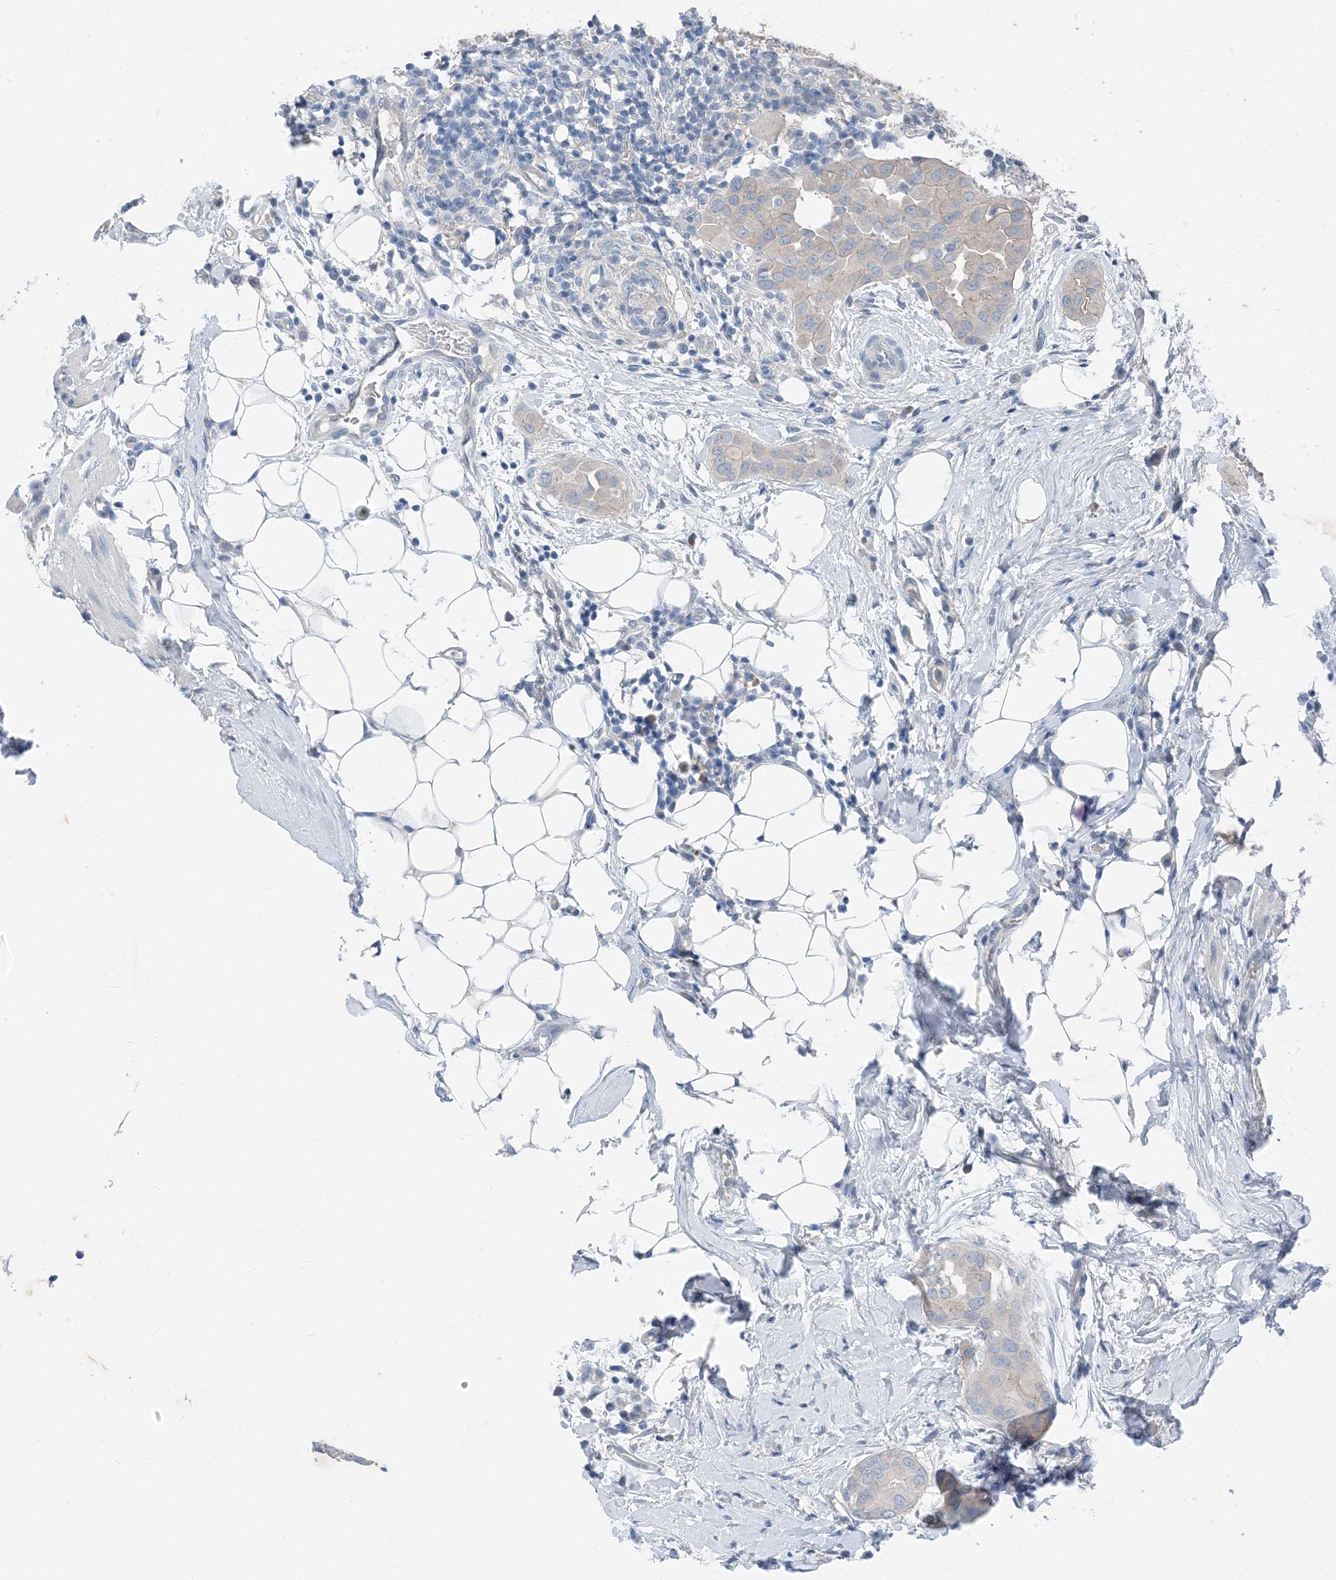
{"staining": {"intensity": "negative", "quantity": "none", "location": "none"}, "tissue": "thyroid cancer", "cell_type": "Tumor cells", "image_type": "cancer", "snomed": [{"axis": "morphology", "description": "Papillary adenocarcinoma, NOS"}, {"axis": "topography", "description": "Thyroid gland"}], "caption": "An immunohistochemistry photomicrograph of thyroid papillary adenocarcinoma is shown. There is no staining in tumor cells of thyroid papillary adenocarcinoma. The staining is performed using DAB brown chromogen with nuclei counter-stained in using hematoxylin.", "gene": "NCOA7", "patient": {"sex": "male", "age": 33}}